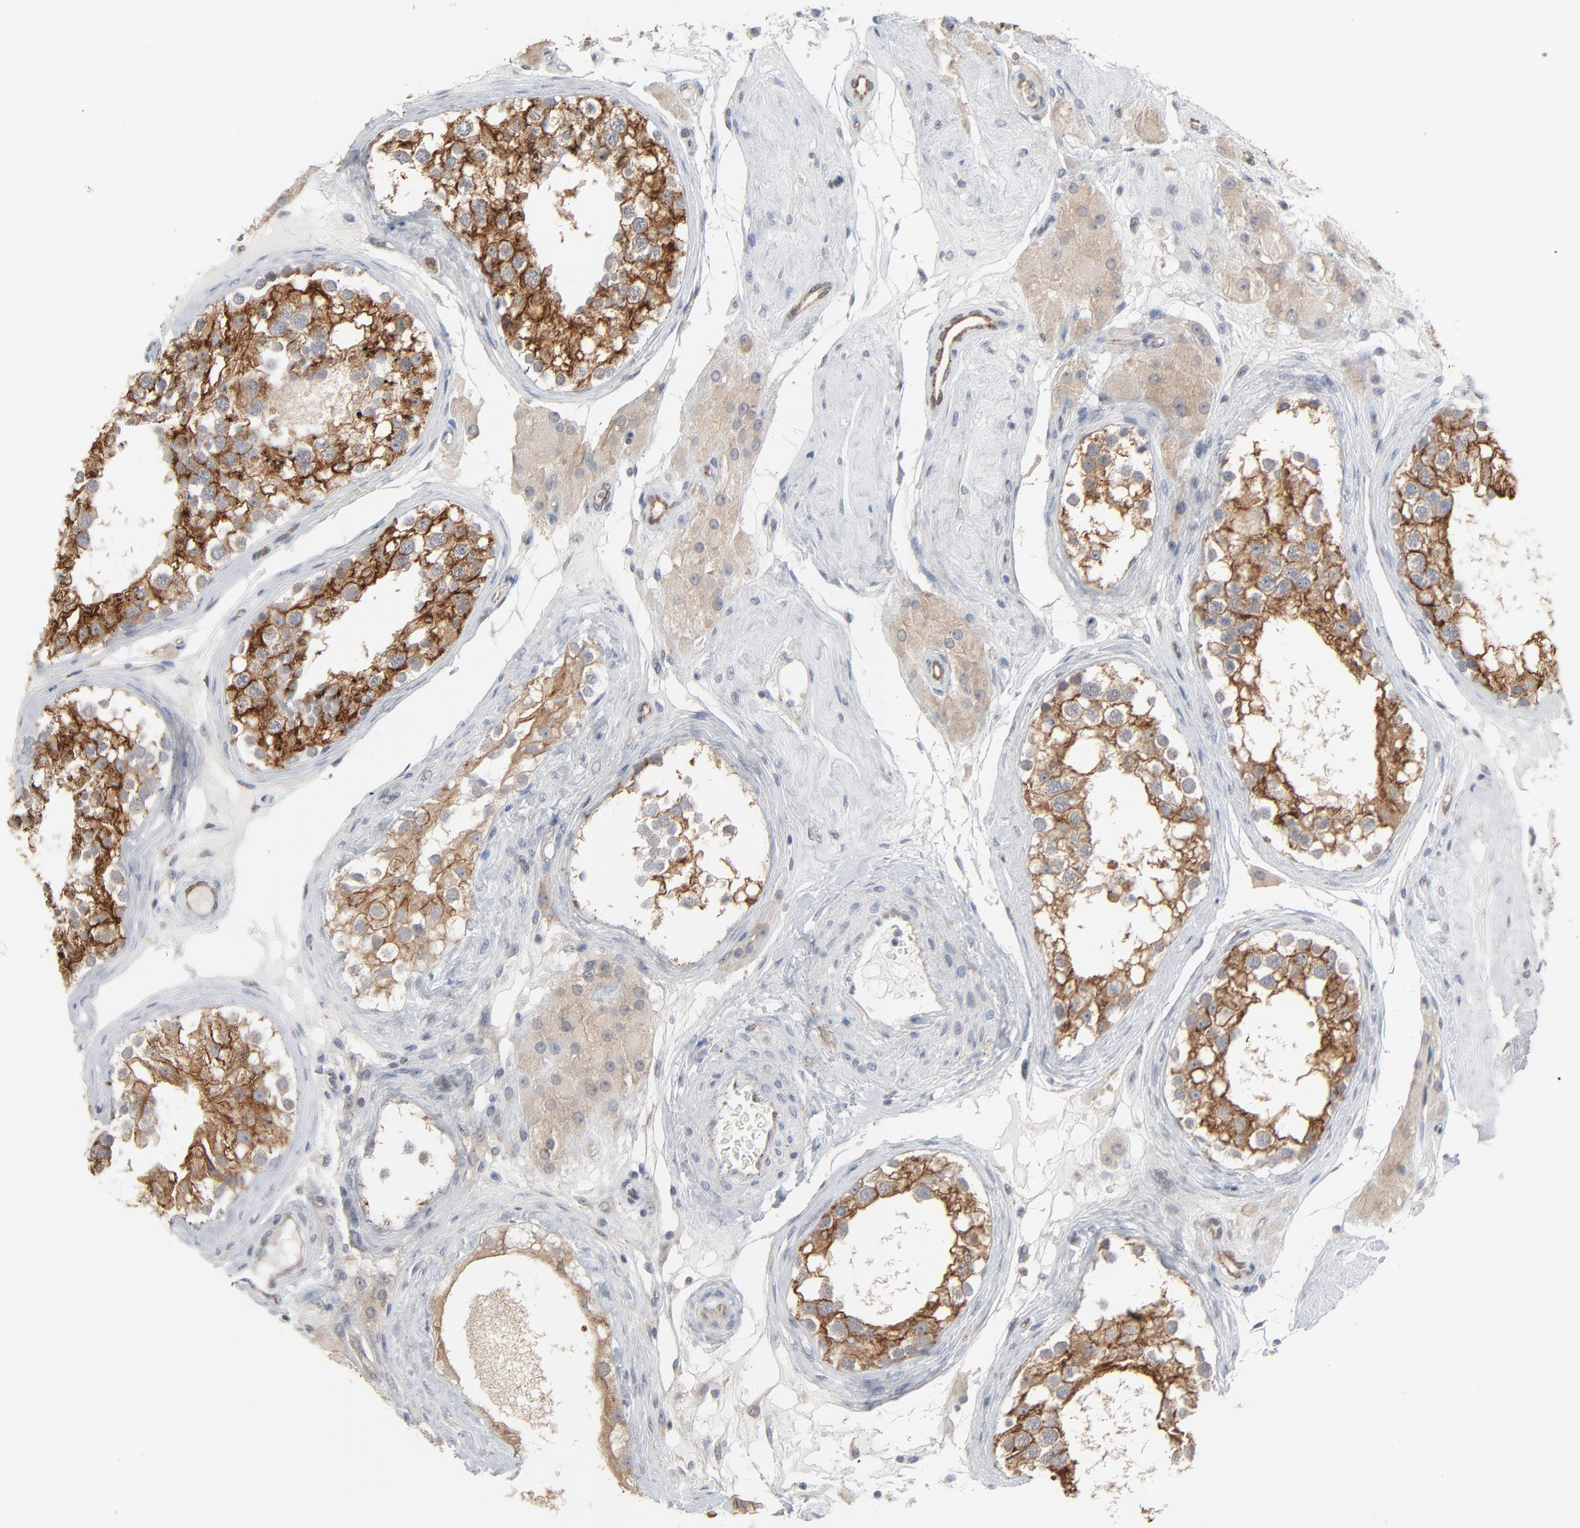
{"staining": {"intensity": "strong", "quantity": ">75%", "location": "cytoplasmic/membranous"}, "tissue": "testis", "cell_type": "Cells in seminiferous ducts", "image_type": "normal", "snomed": [{"axis": "morphology", "description": "Normal tissue, NOS"}, {"axis": "topography", "description": "Testis"}], "caption": "Immunohistochemical staining of benign testis shows high levels of strong cytoplasmic/membranous positivity in approximately >75% of cells in seminiferous ducts.", "gene": "ITPR3", "patient": {"sex": "male", "age": 68}}